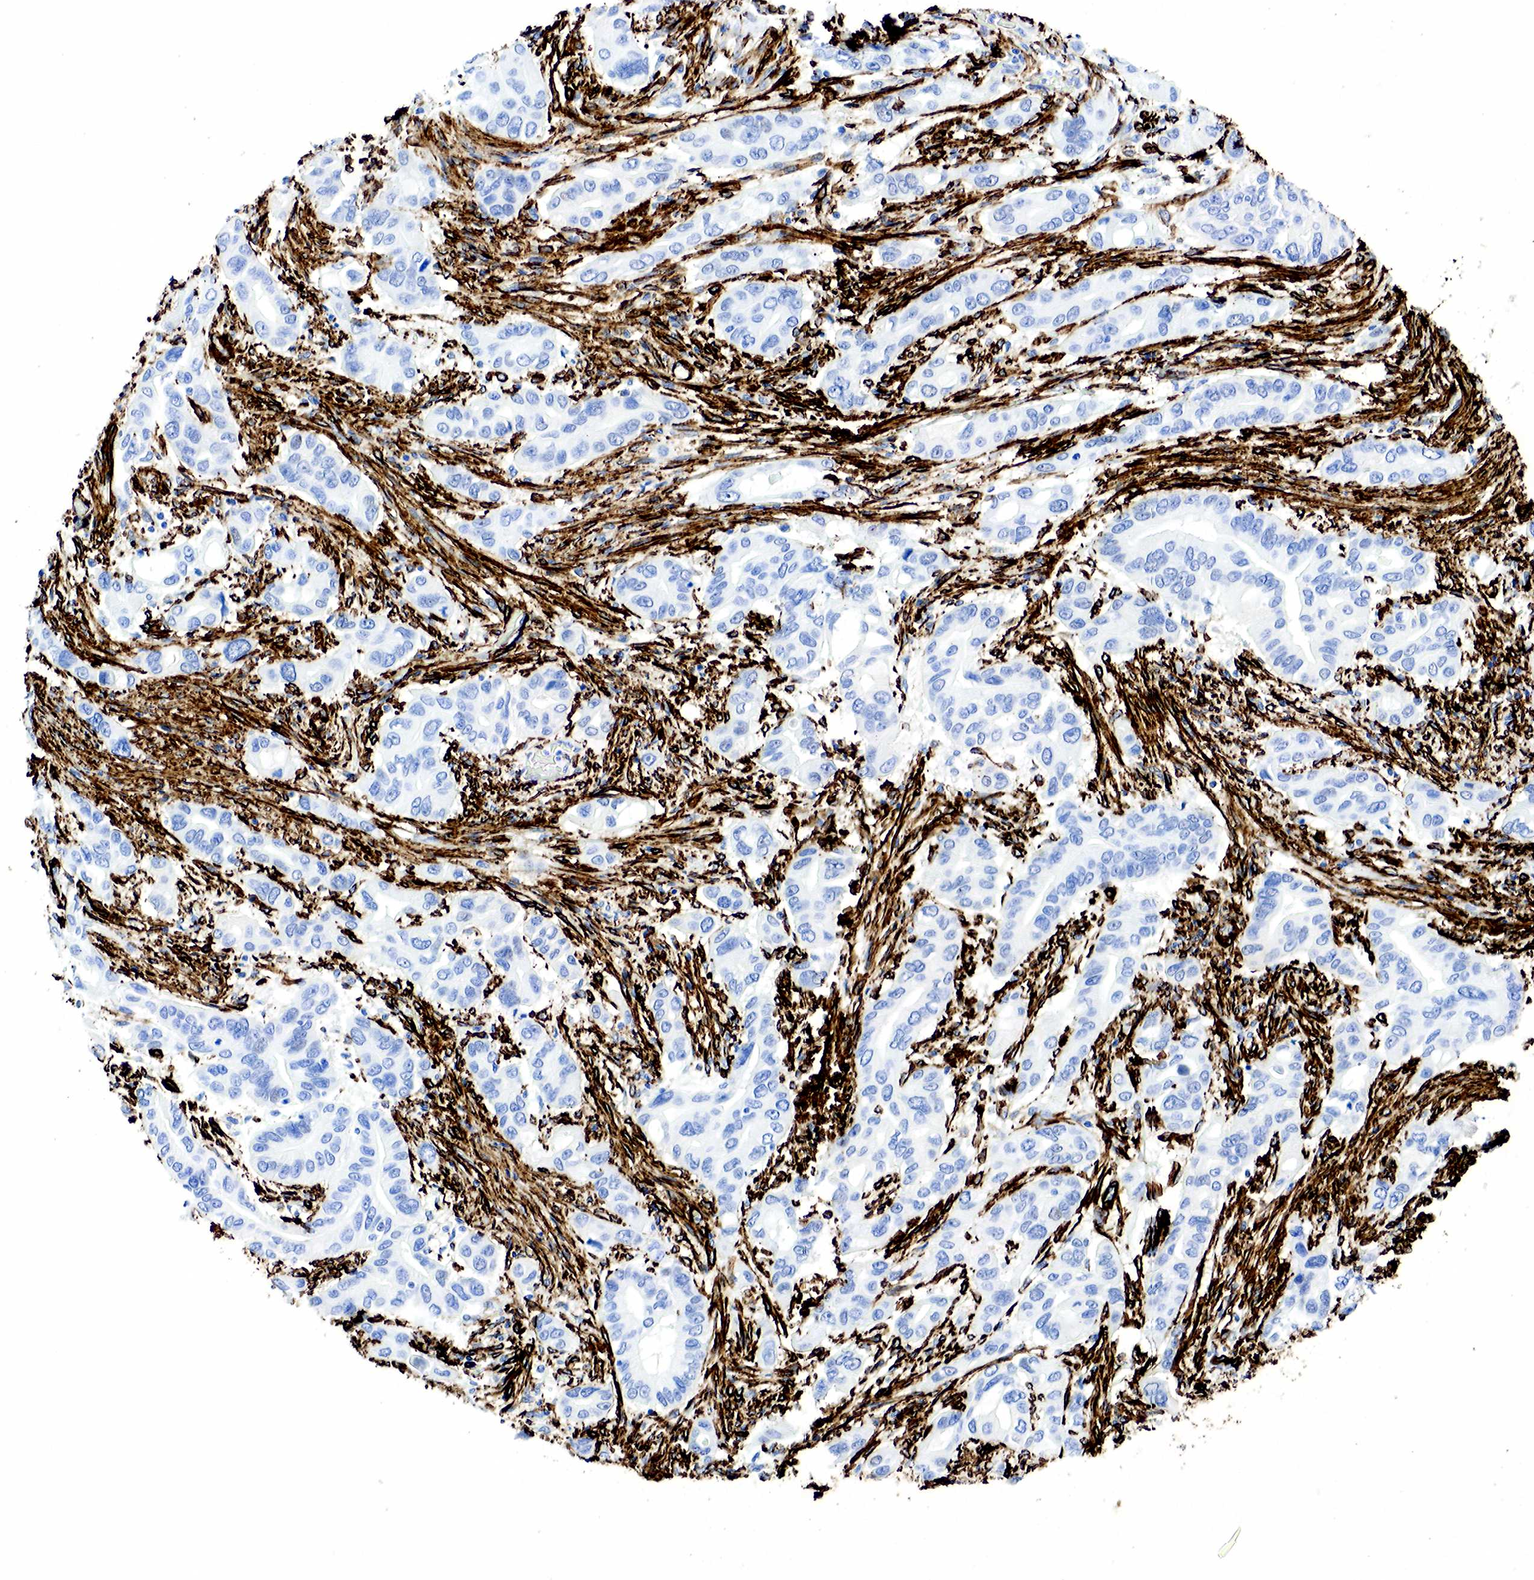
{"staining": {"intensity": "negative", "quantity": "none", "location": "none"}, "tissue": "stomach cancer", "cell_type": "Tumor cells", "image_type": "cancer", "snomed": [{"axis": "morphology", "description": "Adenocarcinoma, NOS"}, {"axis": "topography", "description": "Stomach, upper"}], "caption": "Human stomach adenocarcinoma stained for a protein using immunohistochemistry (IHC) demonstrates no staining in tumor cells.", "gene": "ACTA2", "patient": {"sex": "male", "age": 47}}